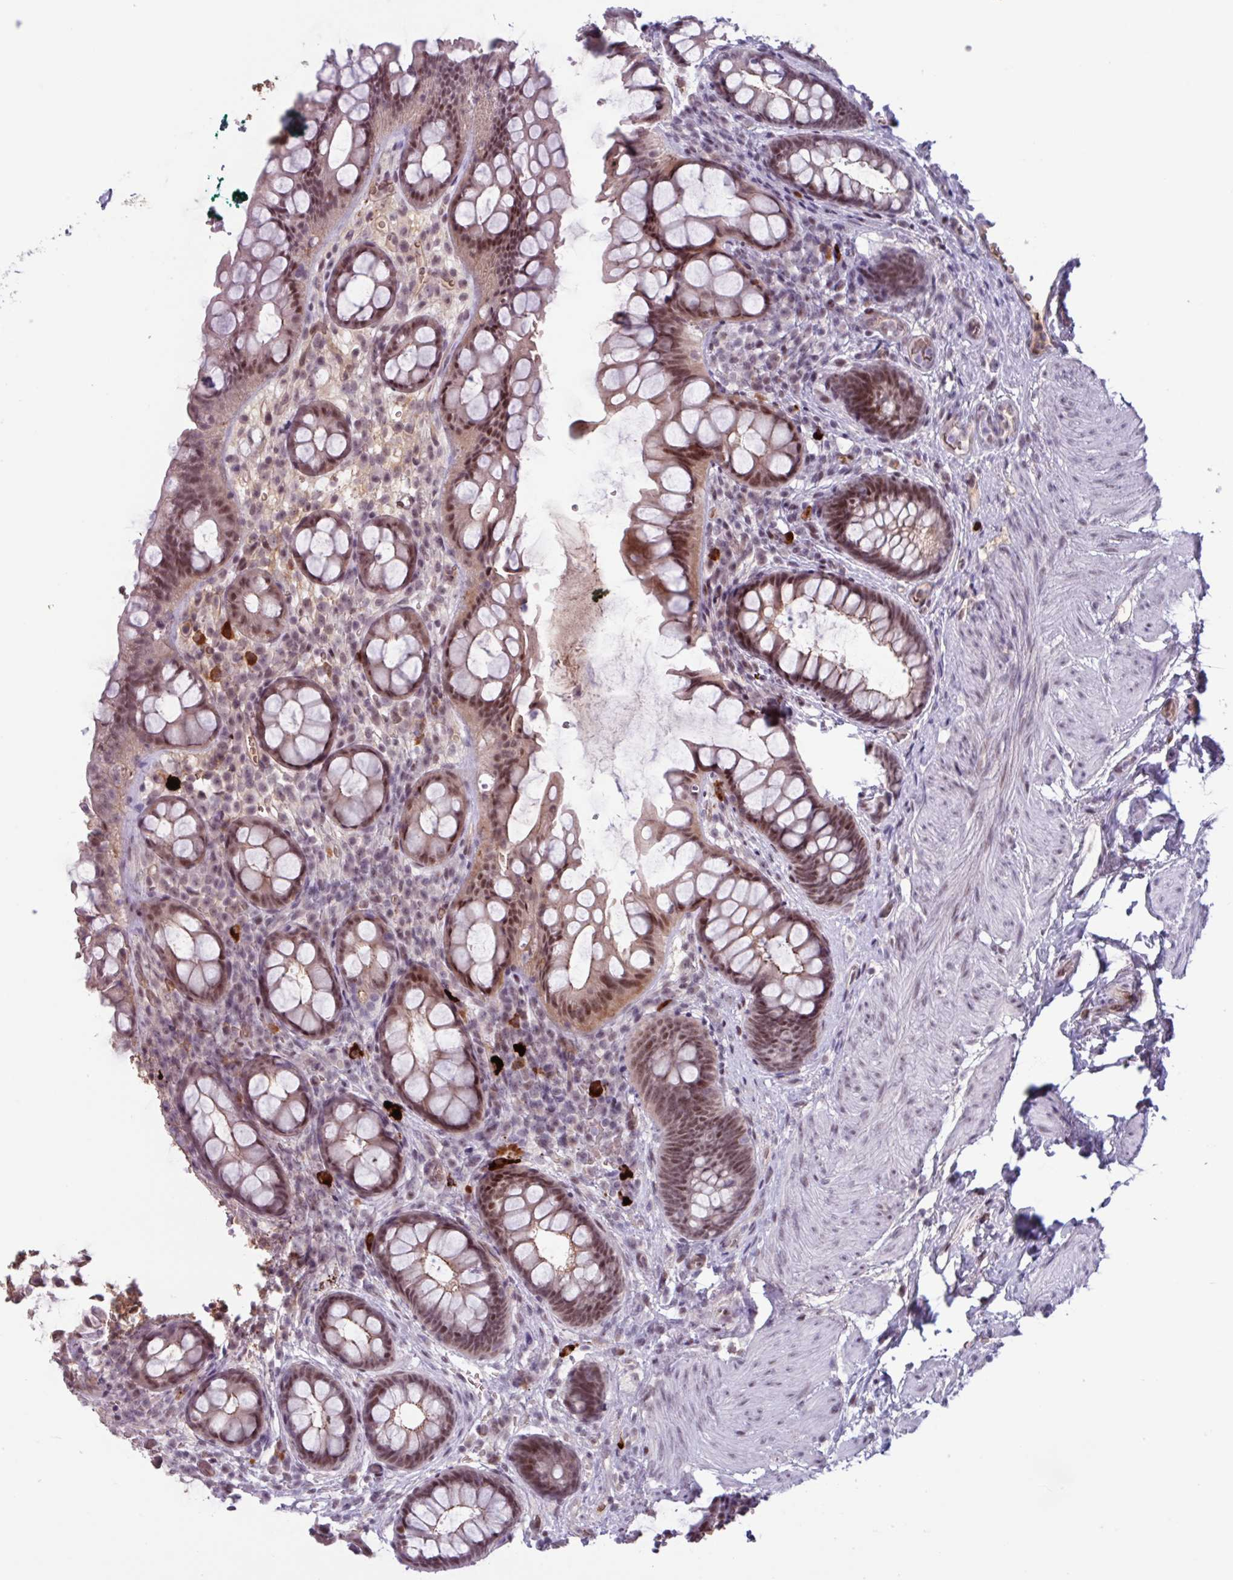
{"staining": {"intensity": "moderate", "quantity": ">75%", "location": "nuclear"}, "tissue": "rectum", "cell_type": "Glandular cells", "image_type": "normal", "snomed": [{"axis": "morphology", "description": "Normal tissue, NOS"}, {"axis": "topography", "description": "Rectum"}, {"axis": "topography", "description": "Peripheral nerve tissue"}], "caption": "IHC (DAB (3,3'-diaminobenzidine)) staining of benign rectum demonstrates moderate nuclear protein staining in approximately >75% of glandular cells.", "gene": "ZNF575", "patient": {"sex": "female", "age": 69}}